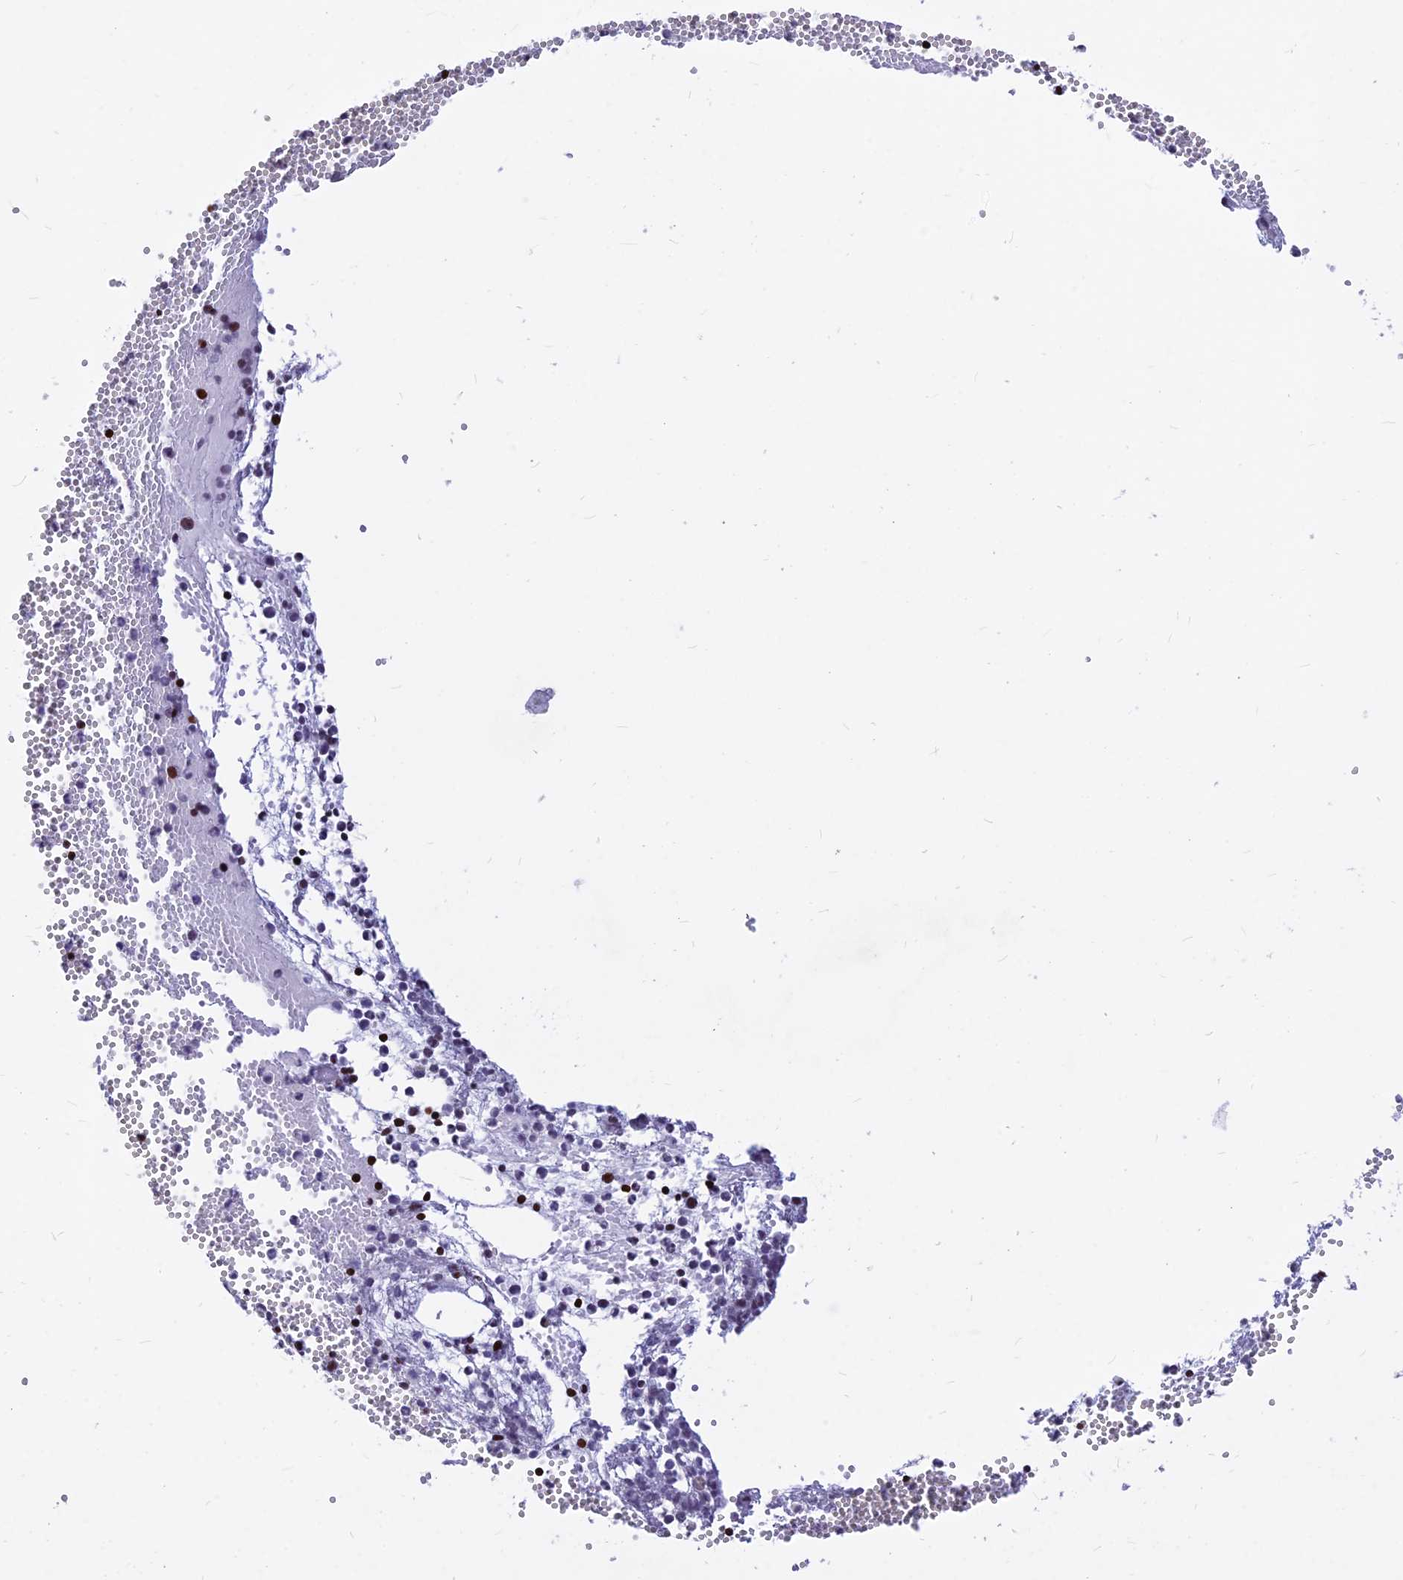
{"staining": {"intensity": "strong", "quantity": "<25%", "location": "nuclear"}, "tissue": "bone marrow", "cell_type": "Hematopoietic cells", "image_type": "normal", "snomed": [{"axis": "morphology", "description": "Normal tissue, NOS"}, {"axis": "topography", "description": "Bone marrow"}], "caption": "Immunohistochemical staining of benign human bone marrow reveals strong nuclear protein positivity in approximately <25% of hematopoietic cells.", "gene": "PRPS1", "patient": {"sex": "female", "age": 77}}